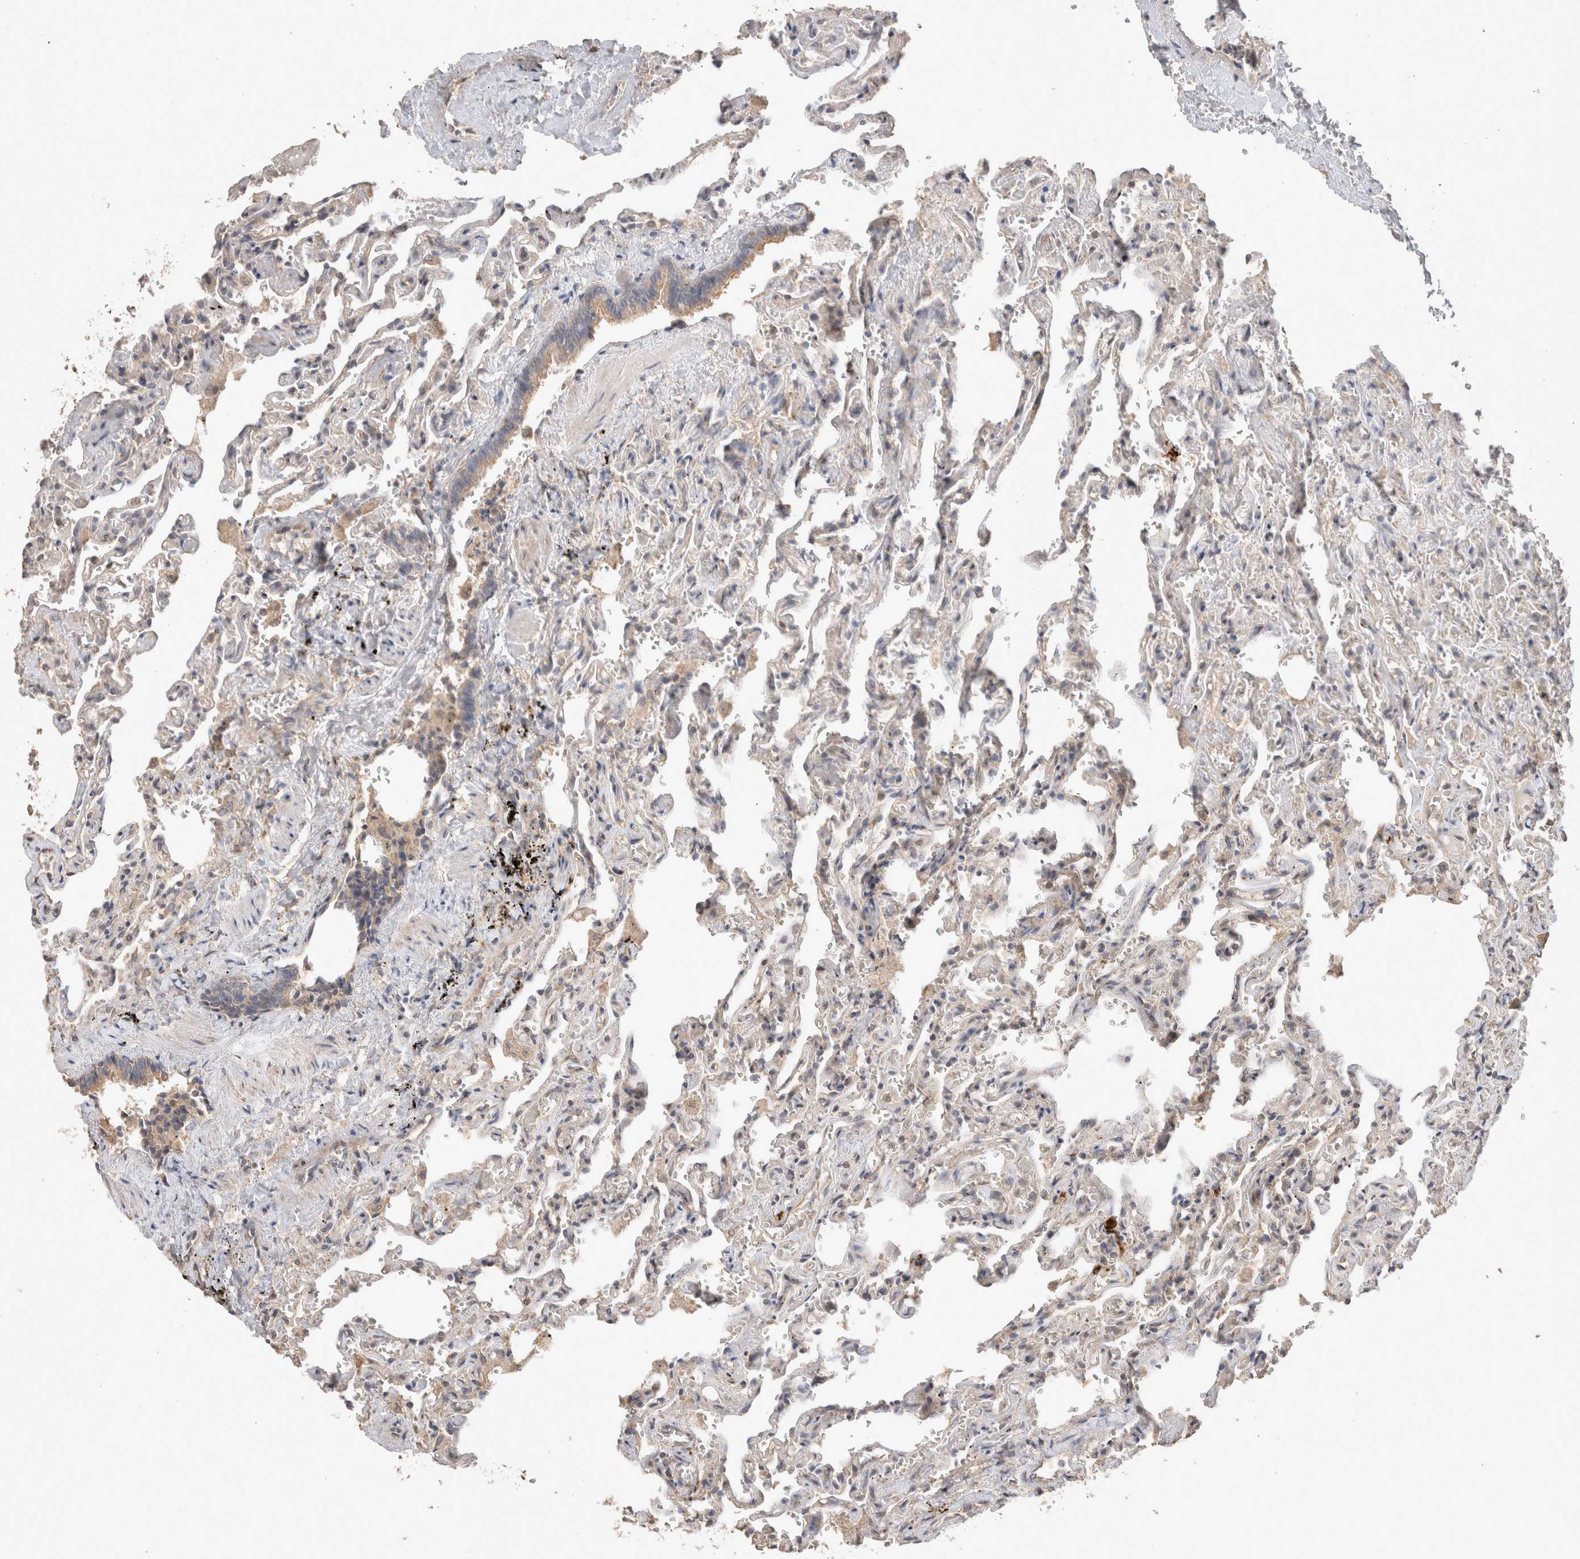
{"staining": {"intensity": "moderate", "quantity": "<25%", "location": "cytoplasmic/membranous"}, "tissue": "lung", "cell_type": "Alveolar cells", "image_type": "normal", "snomed": [{"axis": "morphology", "description": "Normal tissue, NOS"}, {"axis": "topography", "description": "Lung"}], "caption": "The histopathology image shows a brown stain indicating the presence of a protein in the cytoplasmic/membranous of alveolar cells in lung. (DAB (3,3'-diaminobenzidine) IHC with brightfield microscopy, high magnification).", "gene": "HROB", "patient": {"sex": "male", "age": 21}}